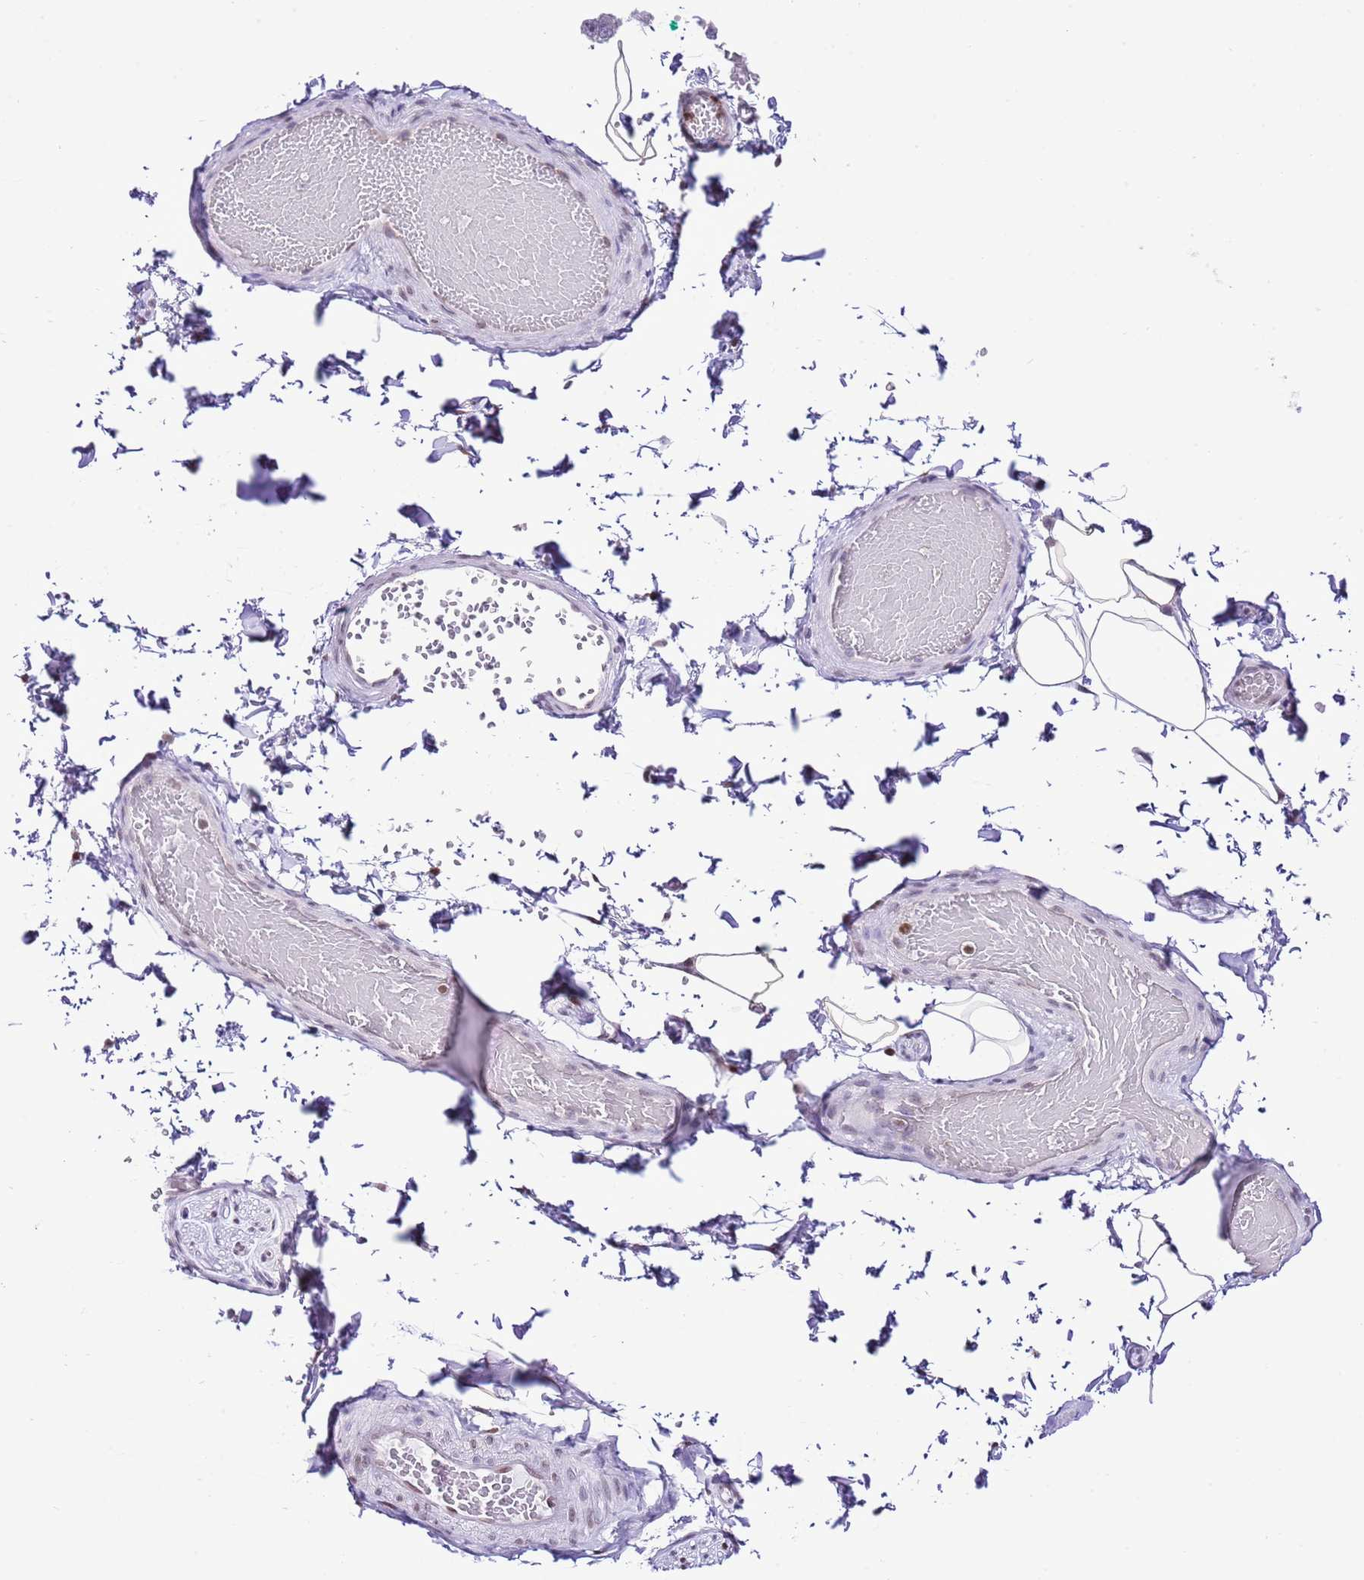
{"staining": {"intensity": "negative", "quantity": "none", "location": "none"}, "tissue": "adipose tissue", "cell_type": "Adipocytes", "image_type": "normal", "snomed": [{"axis": "morphology", "description": "Normal tissue, NOS"}, {"axis": "topography", "description": "Soft tissue"}, {"axis": "topography", "description": "Vascular tissue"}, {"axis": "topography", "description": "Peripheral nerve tissue"}], "caption": "IHC histopathology image of normal adipose tissue stained for a protein (brown), which reveals no staining in adipocytes. The staining was performed using DAB to visualize the protein expression in brown, while the nuclei were stained in blue with hematoxylin (Magnification: 20x).", "gene": "PRR15", "patient": {"sex": "male", "age": 32}}